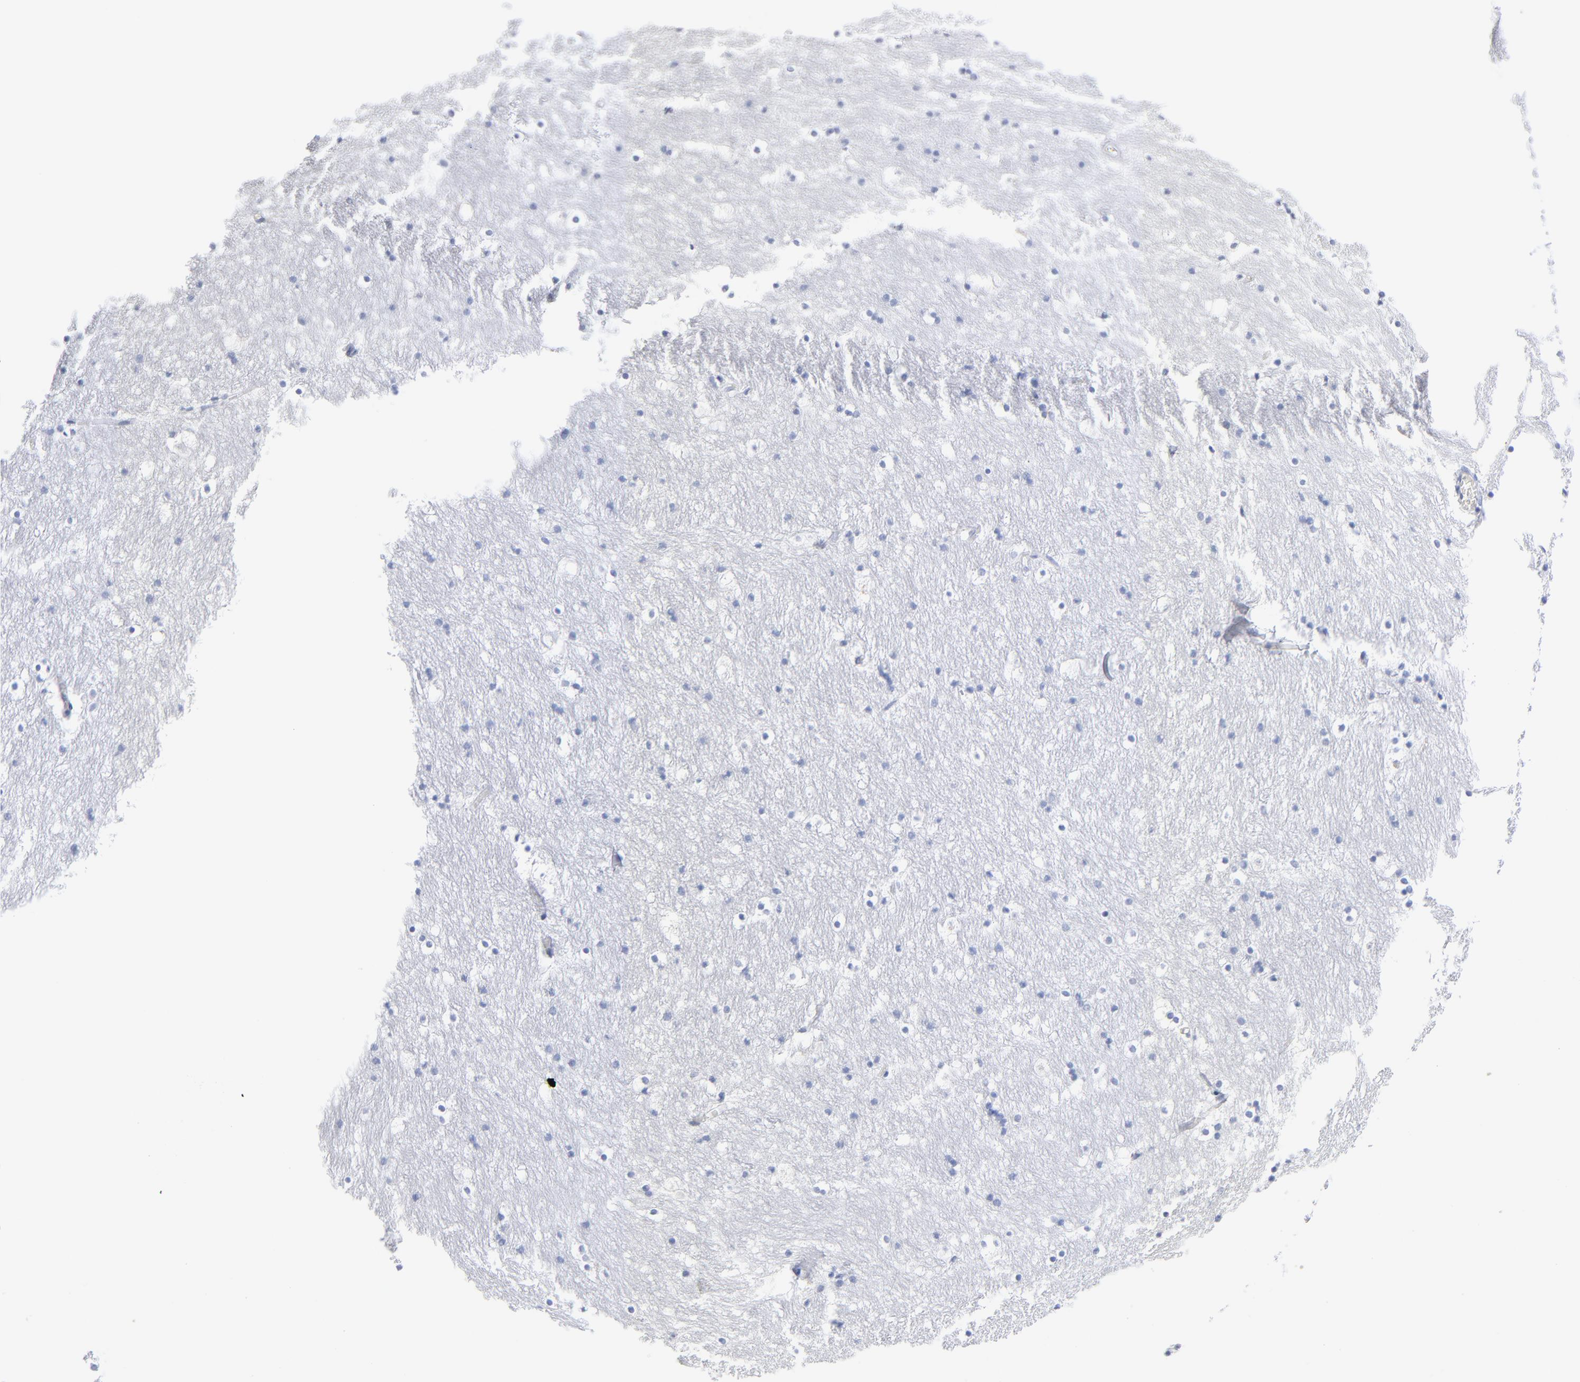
{"staining": {"intensity": "negative", "quantity": "none", "location": "none"}, "tissue": "caudate", "cell_type": "Glial cells", "image_type": "normal", "snomed": [{"axis": "morphology", "description": "Normal tissue, NOS"}, {"axis": "topography", "description": "Lateral ventricle wall"}], "caption": "This micrograph is of benign caudate stained with immunohistochemistry to label a protein in brown with the nuclei are counter-stained blue. There is no staining in glial cells. (Immunohistochemistry (ihc), brightfield microscopy, high magnification).", "gene": "CHCHD10", "patient": {"sex": "male", "age": 45}}